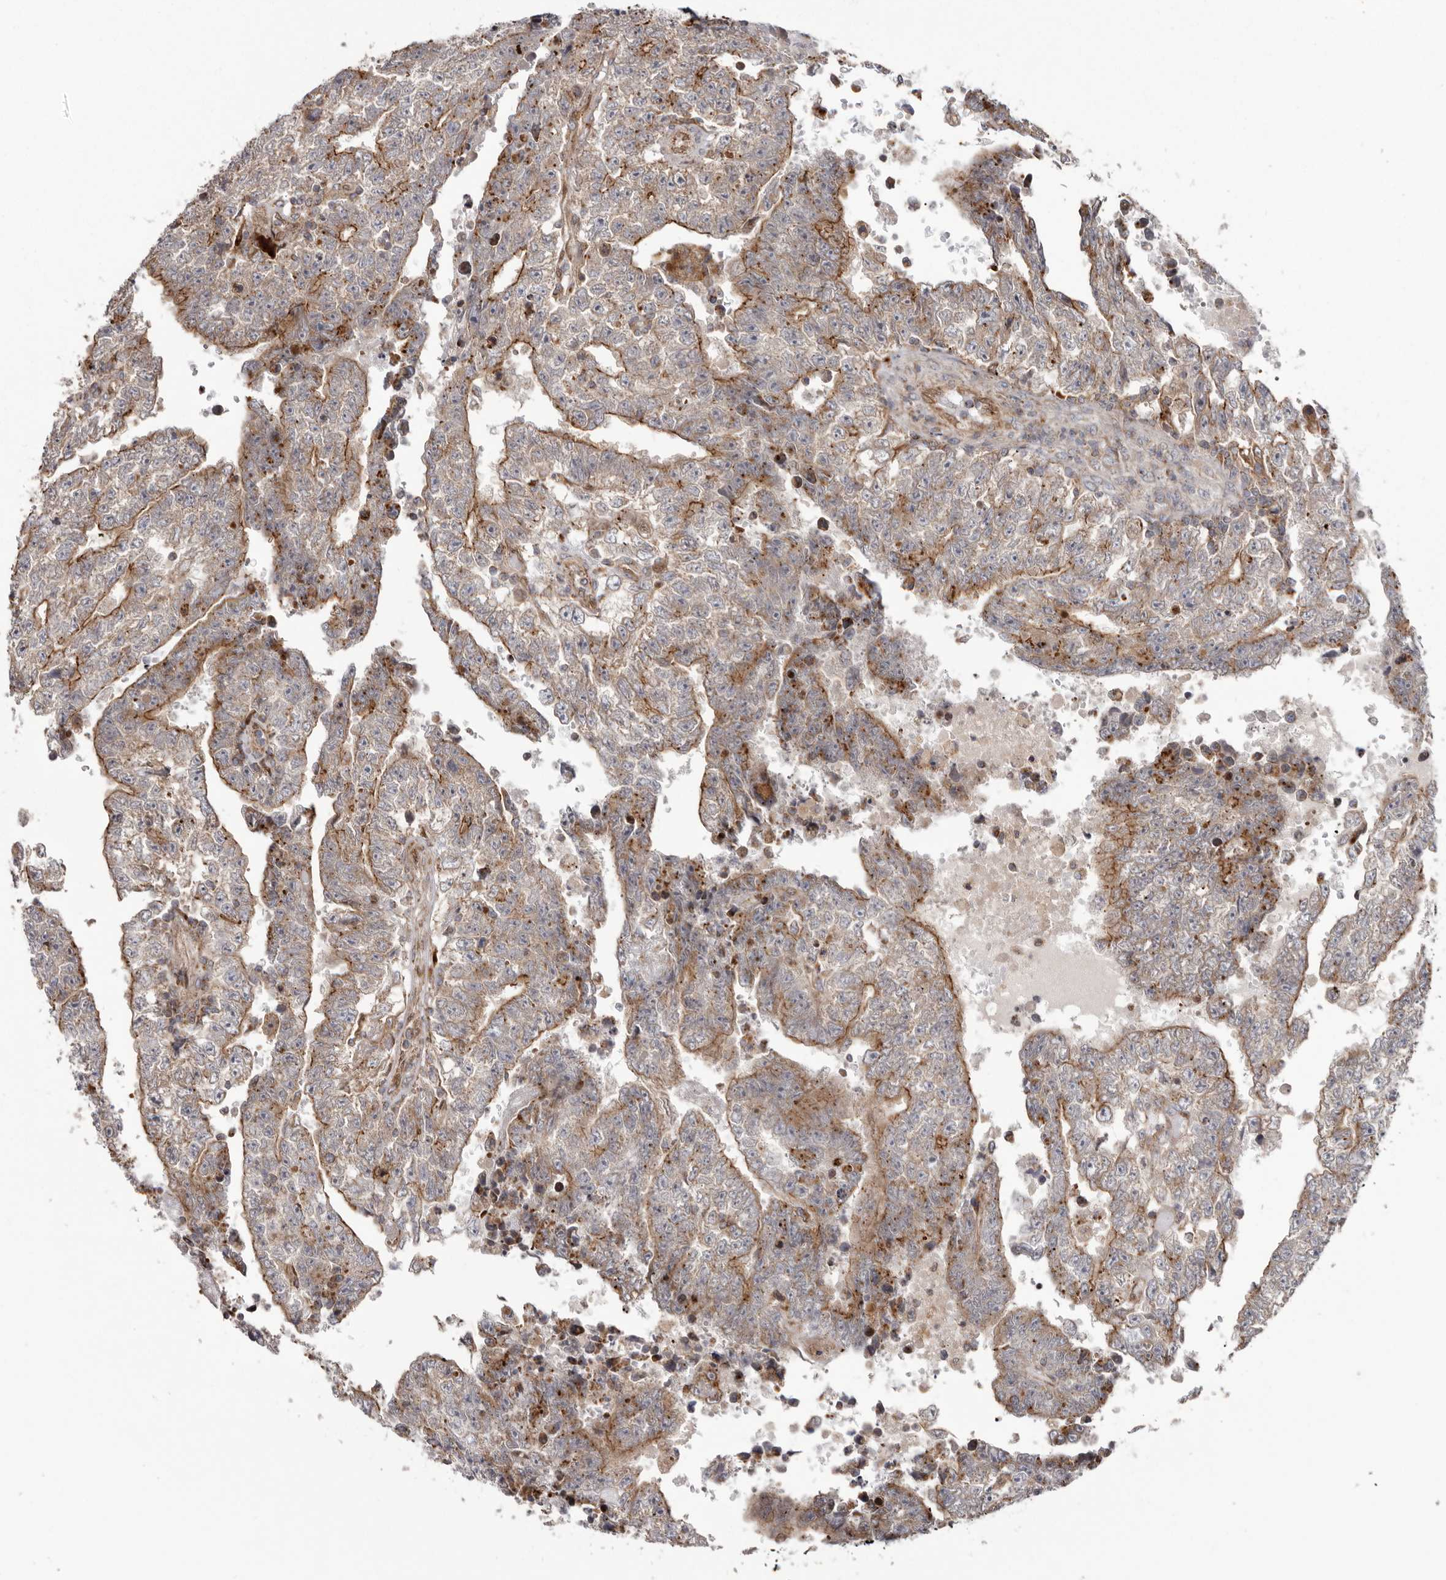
{"staining": {"intensity": "moderate", "quantity": "25%-75%", "location": "cytoplasmic/membranous"}, "tissue": "testis cancer", "cell_type": "Tumor cells", "image_type": "cancer", "snomed": [{"axis": "morphology", "description": "Carcinoma, Embryonal, NOS"}, {"axis": "topography", "description": "Testis"}], "caption": "Protein staining reveals moderate cytoplasmic/membranous positivity in approximately 25%-75% of tumor cells in testis cancer.", "gene": "NUP43", "patient": {"sex": "male", "age": 25}}